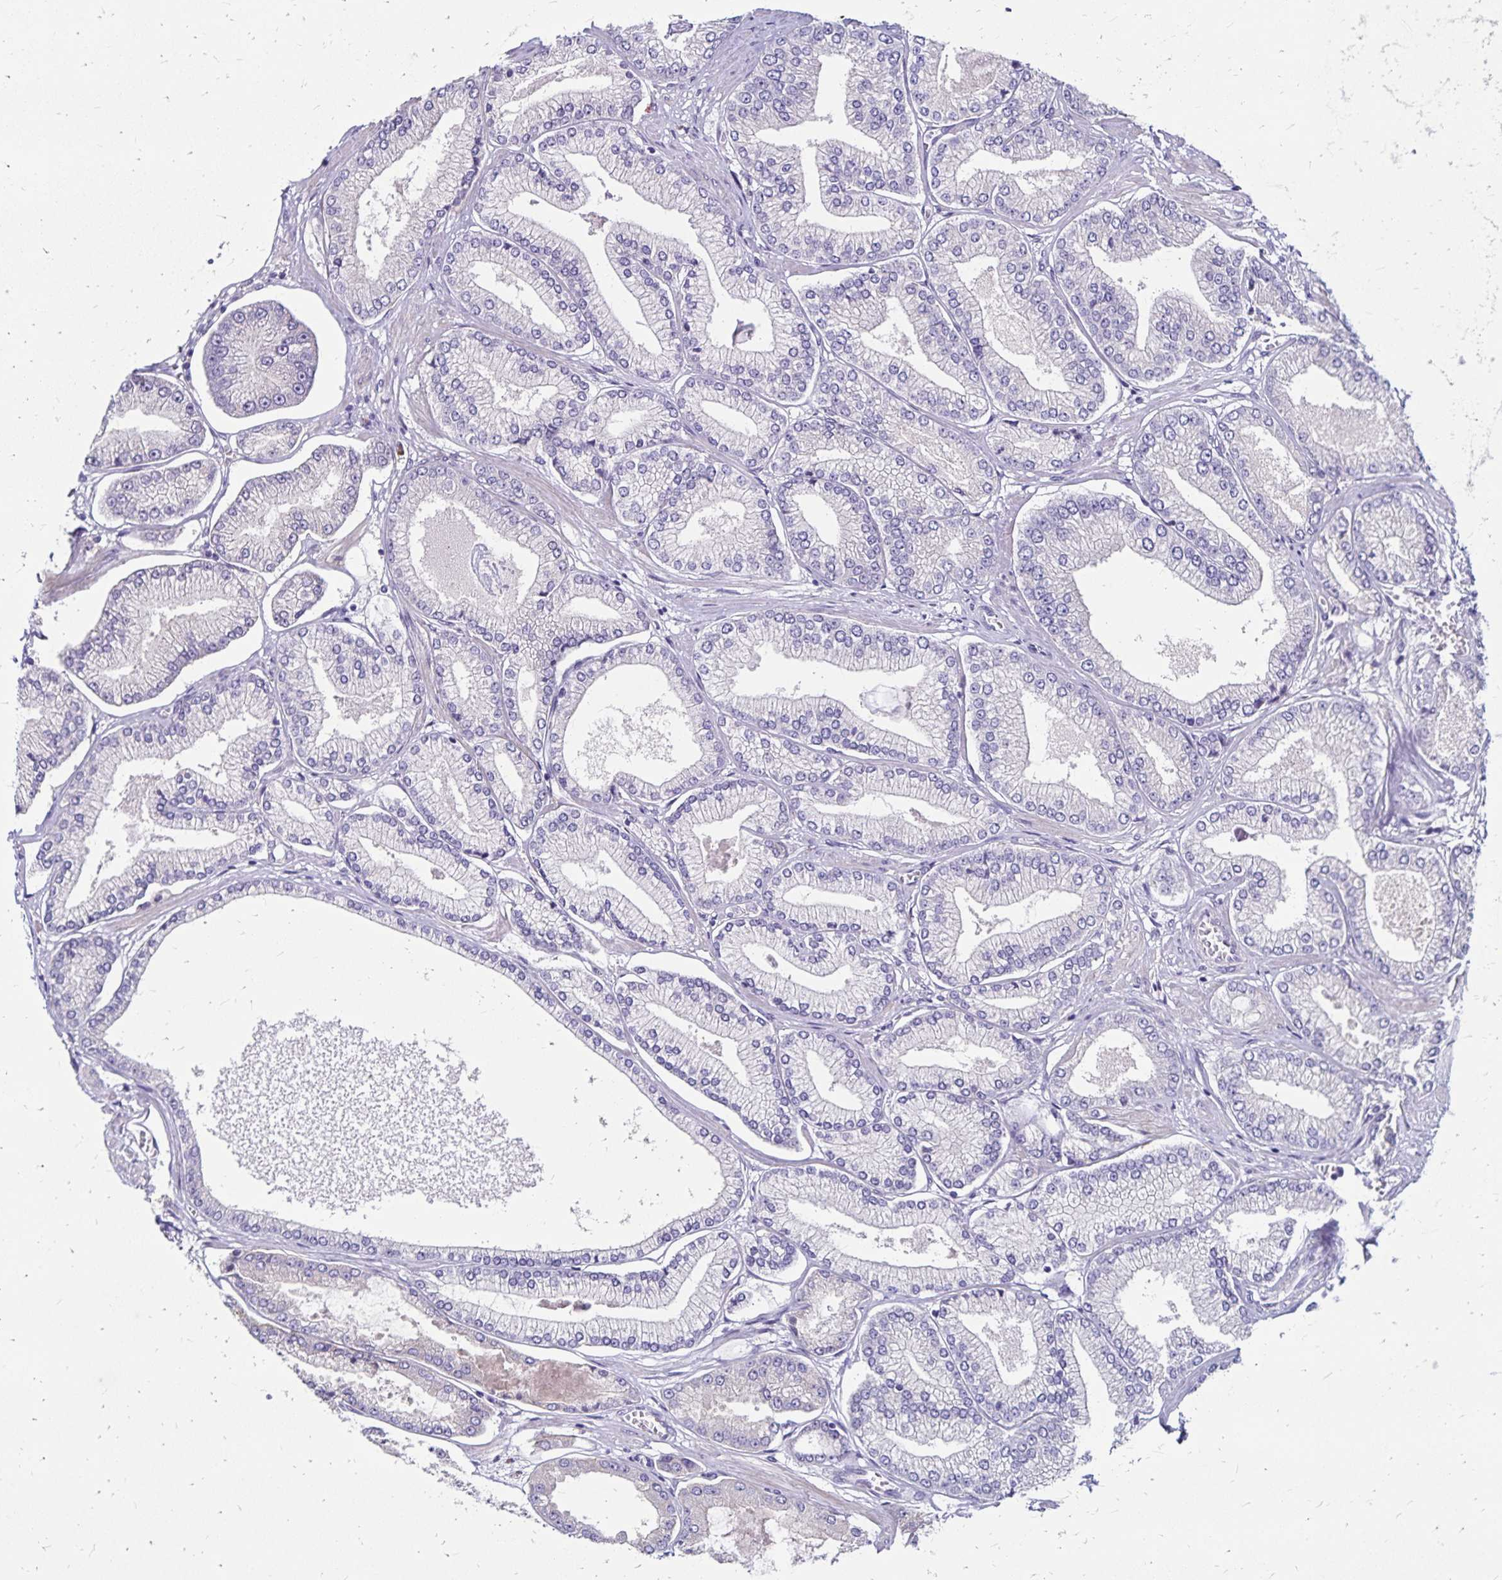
{"staining": {"intensity": "negative", "quantity": "none", "location": "none"}, "tissue": "prostate cancer", "cell_type": "Tumor cells", "image_type": "cancer", "snomed": [{"axis": "morphology", "description": "Adenocarcinoma, Low grade"}, {"axis": "topography", "description": "Prostate"}], "caption": "Immunohistochemical staining of human adenocarcinoma (low-grade) (prostate) displays no significant positivity in tumor cells.", "gene": "TNS3", "patient": {"sex": "male", "age": 55}}